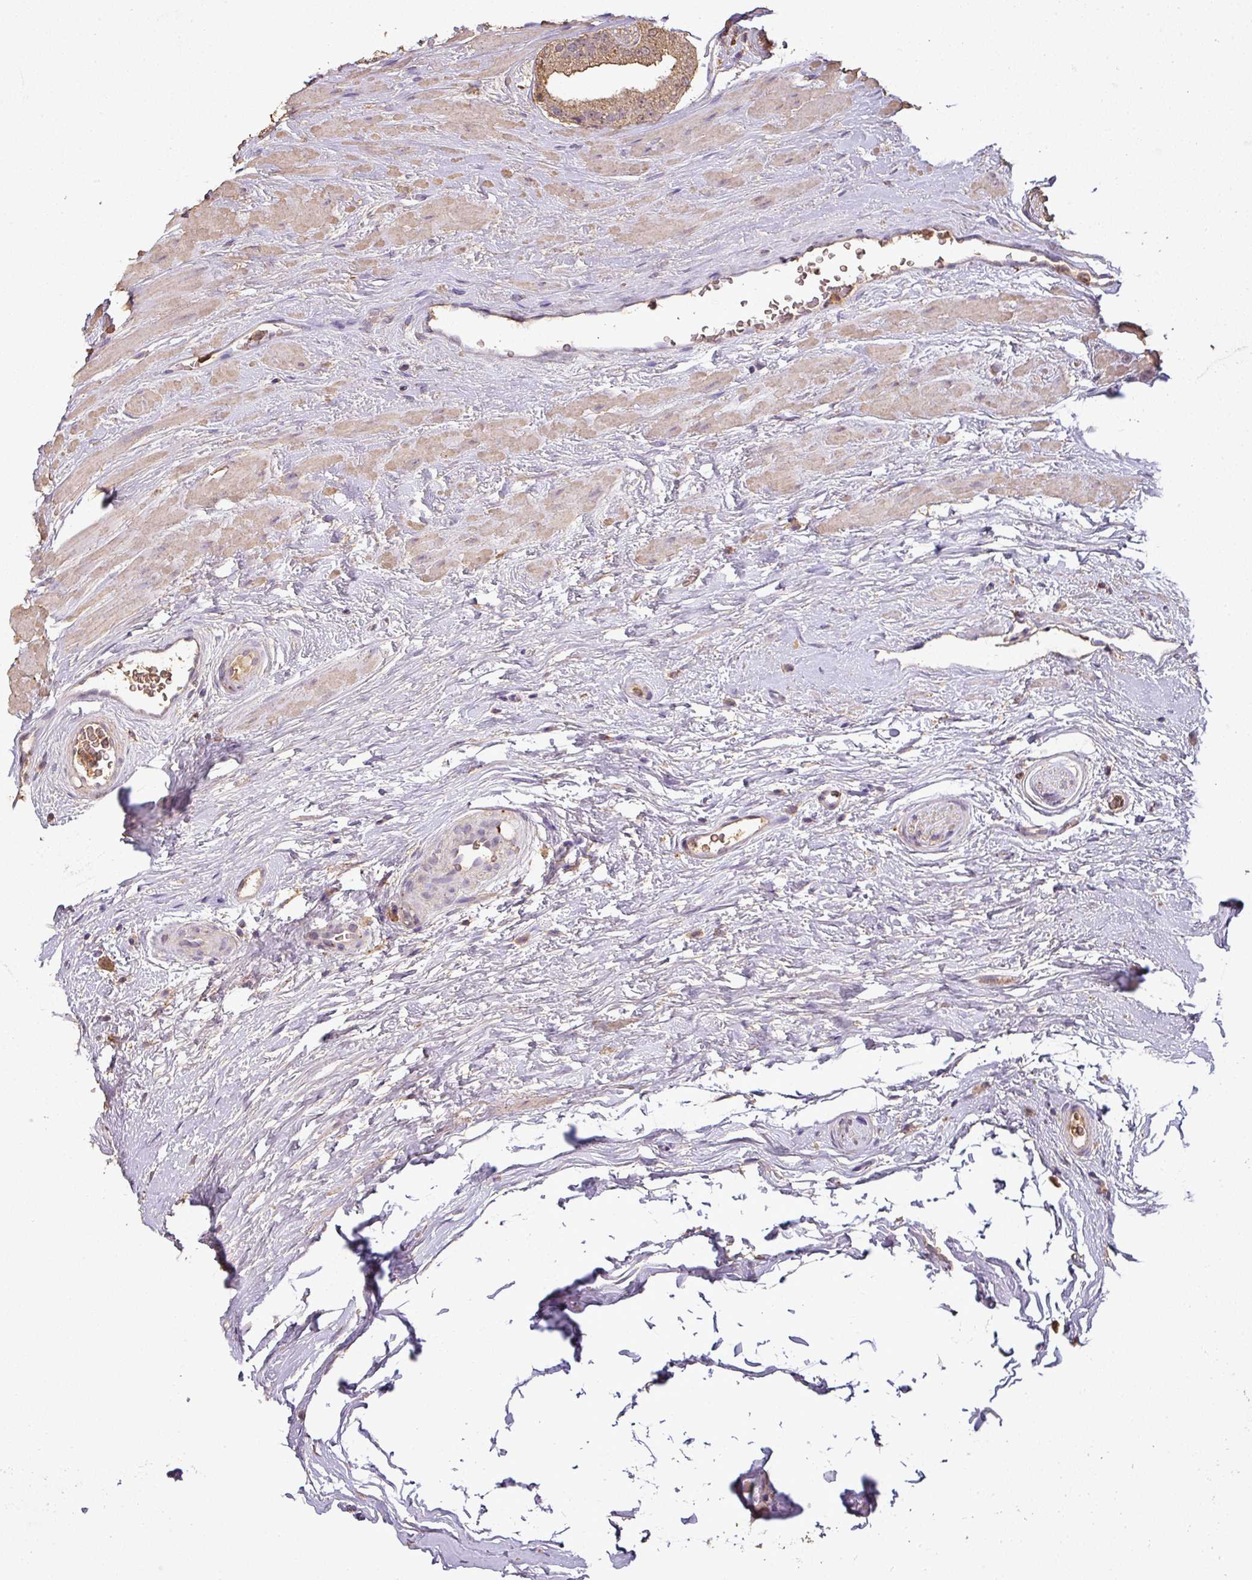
{"staining": {"intensity": "moderate", "quantity": ">75%", "location": "cytoplasmic/membranous"}, "tissue": "prostate cancer", "cell_type": "Tumor cells", "image_type": "cancer", "snomed": [{"axis": "morphology", "description": "Adenocarcinoma, High grade"}, {"axis": "topography", "description": "Prostate"}], "caption": "Immunohistochemical staining of prostate cancer (adenocarcinoma (high-grade)) shows medium levels of moderate cytoplasmic/membranous positivity in about >75% of tumor cells. (DAB = brown stain, brightfield microscopy at high magnification).", "gene": "ATAT1", "patient": {"sex": "male", "age": 68}}